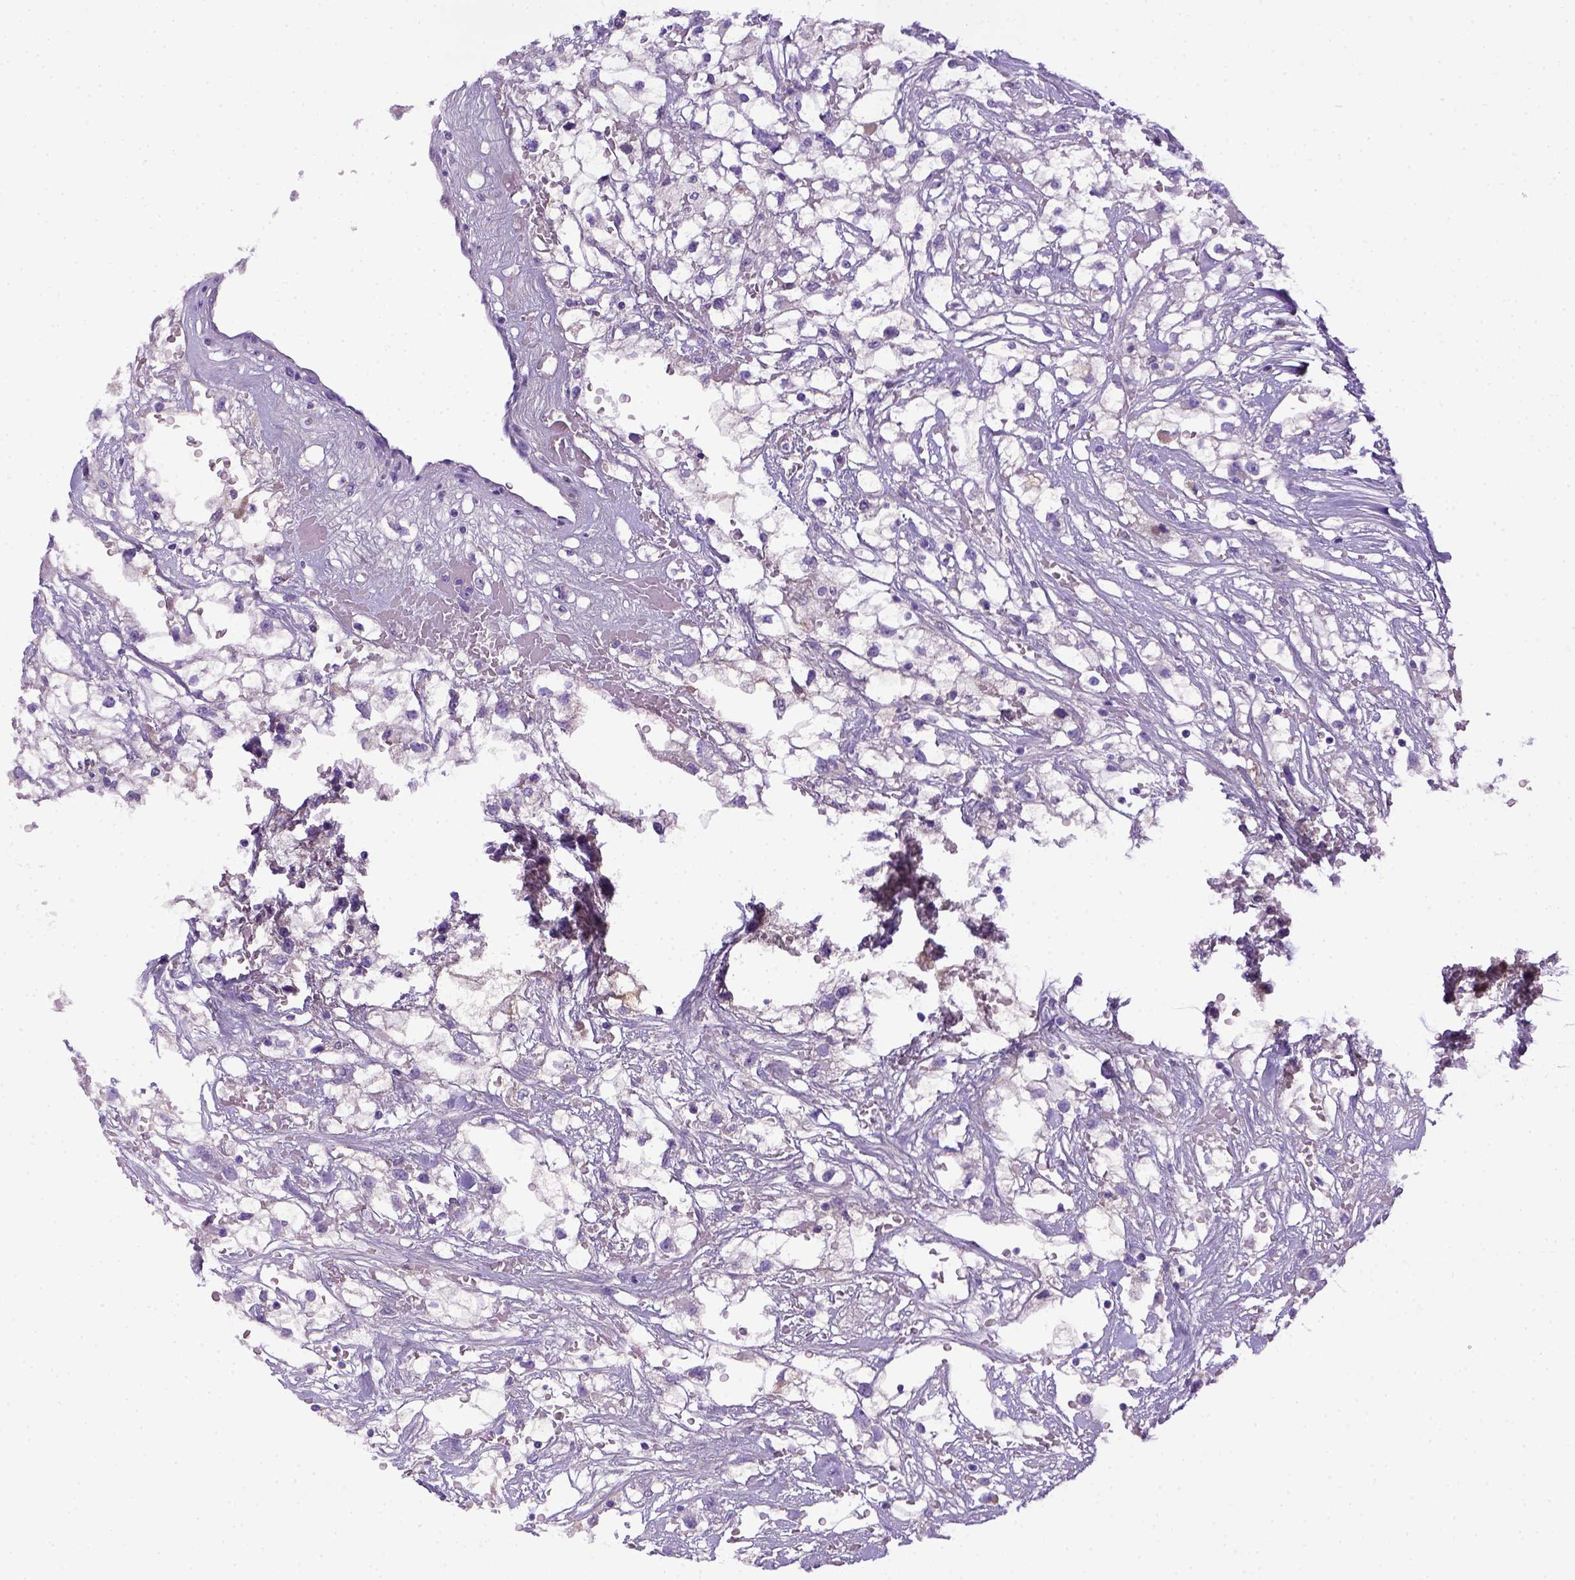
{"staining": {"intensity": "negative", "quantity": "none", "location": "none"}, "tissue": "renal cancer", "cell_type": "Tumor cells", "image_type": "cancer", "snomed": [{"axis": "morphology", "description": "Adenocarcinoma, NOS"}, {"axis": "topography", "description": "Kidney"}], "caption": "Immunohistochemistry histopathology image of neoplastic tissue: renal adenocarcinoma stained with DAB (3,3'-diaminobenzidine) displays no significant protein positivity in tumor cells.", "gene": "ITIH4", "patient": {"sex": "male", "age": 59}}